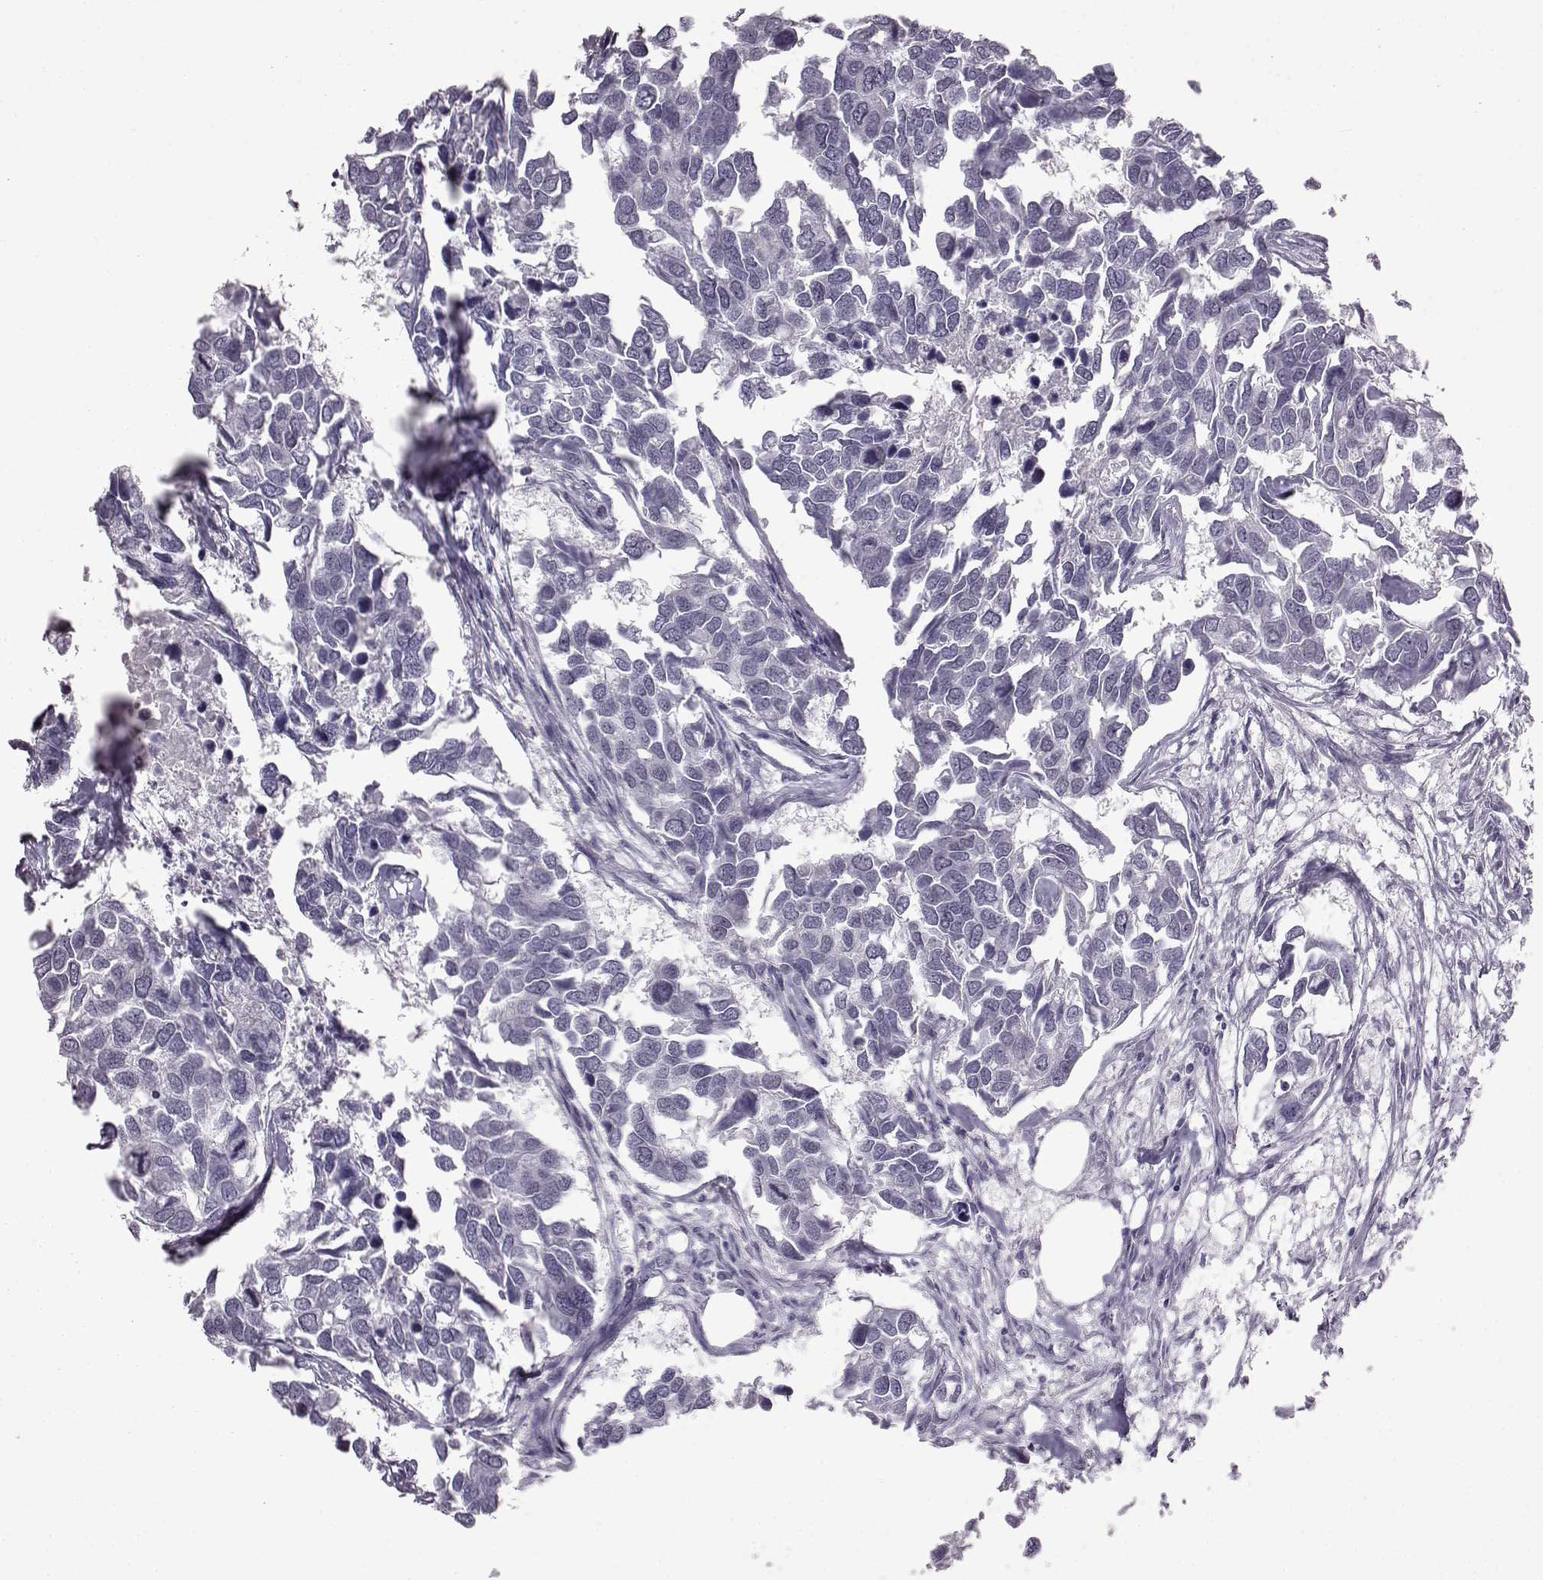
{"staining": {"intensity": "negative", "quantity": "none", "location": "none"}, "tissue": "breast cancer", "cell_type": "Tumor cells", "image_type": "cancer", "snomed": [{"axis": "morphology", "description": "Duct carcinoma"}, {"axis": "topography", "description": "Breast"}], "caption": "DAB (3,3'-diaminobenzidine) immunohistochemical staining of human breast cancer demonstrates no significant expression in tumor cells.", "gene": "ADGRG2", "patient": {"sex": "female", "age": 83}}